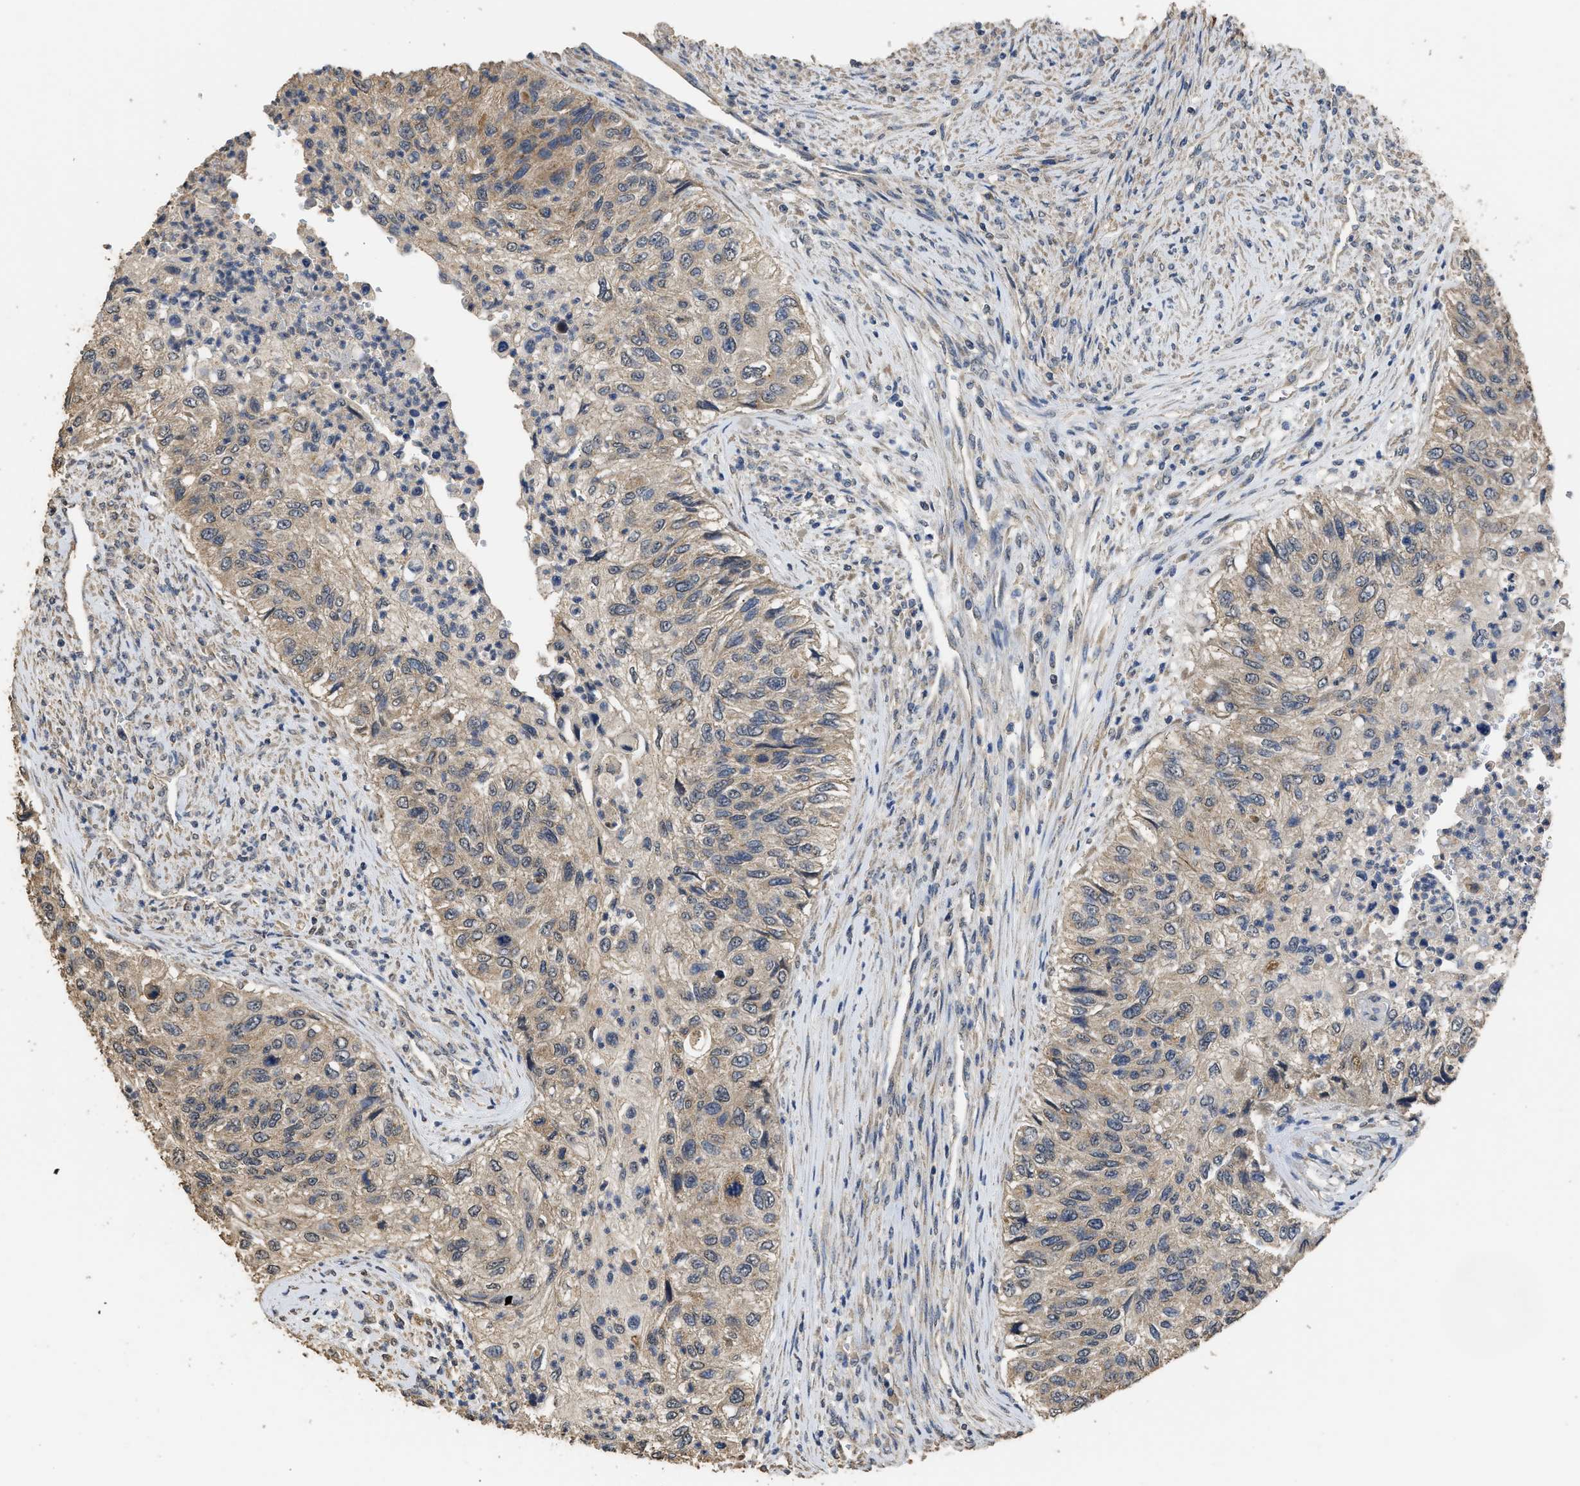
{"staining": {"intensity": "weak", "quantity": ">75%", "location": "cytoplasmic/membranous"}, "tissue": "urothelial cancer", "cell_type": "Tumor cells", "image_type": "cancer", "snomed": [{"axis": "morphology", "description": "Urothelial carcinoma, High grade"}, {"axis": "topography", "description": "Urinary bladder"}], "caption": "A histopathology image showing weak cytoplasmic/membranous staining in approximately >75% of tumor cells in urothelial carcinoma (high-grade), as visualized by brown immunohistochemical staining.", "gene": "SPINT2", "patient": {"sex": "female", "age": 60}}